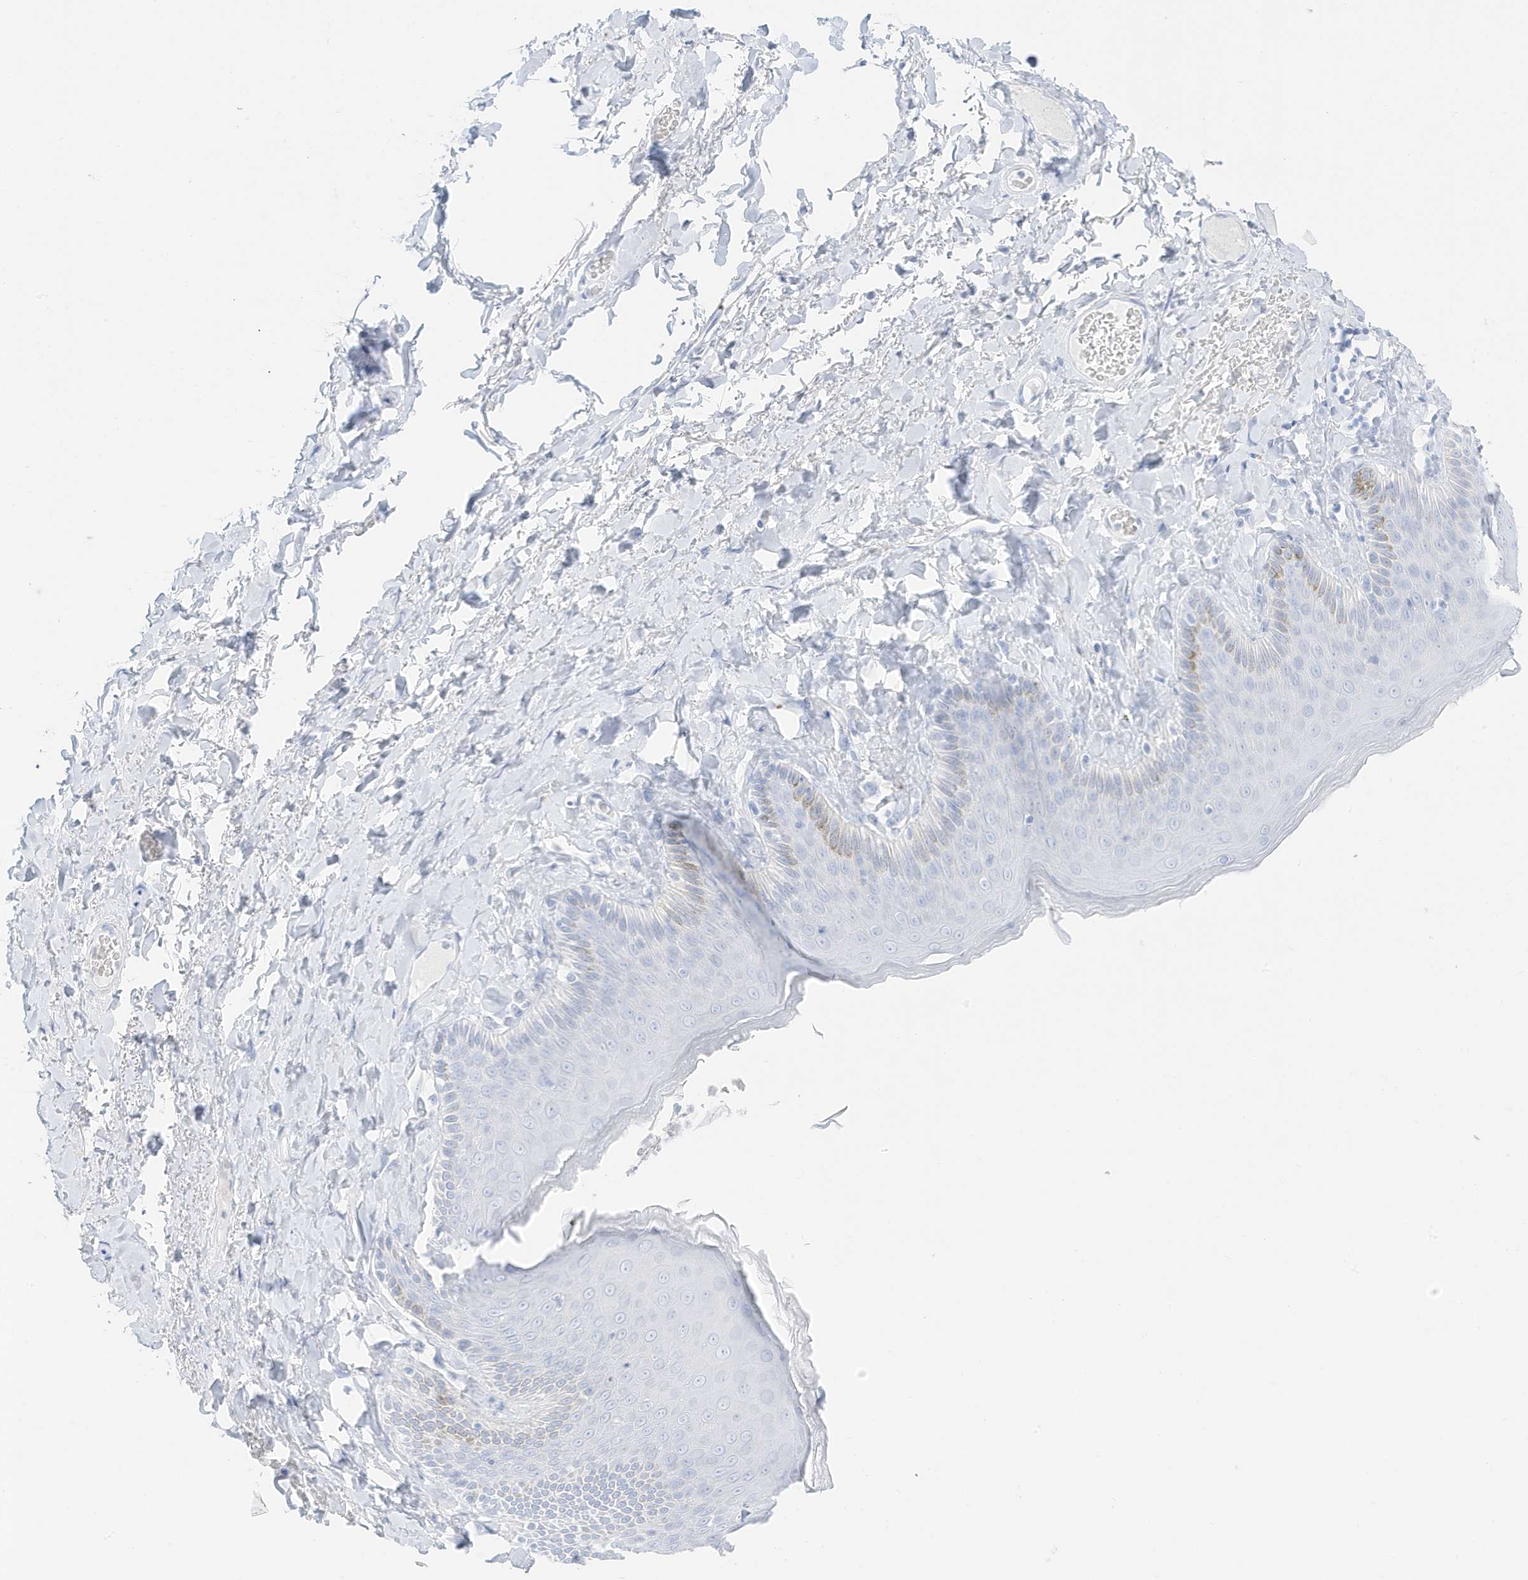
{"staining": {"intensity": "moderate", "quantity": "<25%", "location": "cytoplasmic/membranous"}, "tissue": "skin", "cell_type": "Epidermal cells", "image_type": "normal", "snomed": [{"axis": "morphology", "description": "Normal tissue, NOS"}, {"axis": "topography", "description": "Anal"}], "caption": "The immunohistochemical stain highlights moderate cytoplasmic/membranous expression in epidermal cells of benign skin. (Stains: DAB in brown, nuclei in blue, Microscopy: brightfield microscopy at high magnification).", "gene": "SLC22A13", "patient": {"sex": "male", "age": 69}}